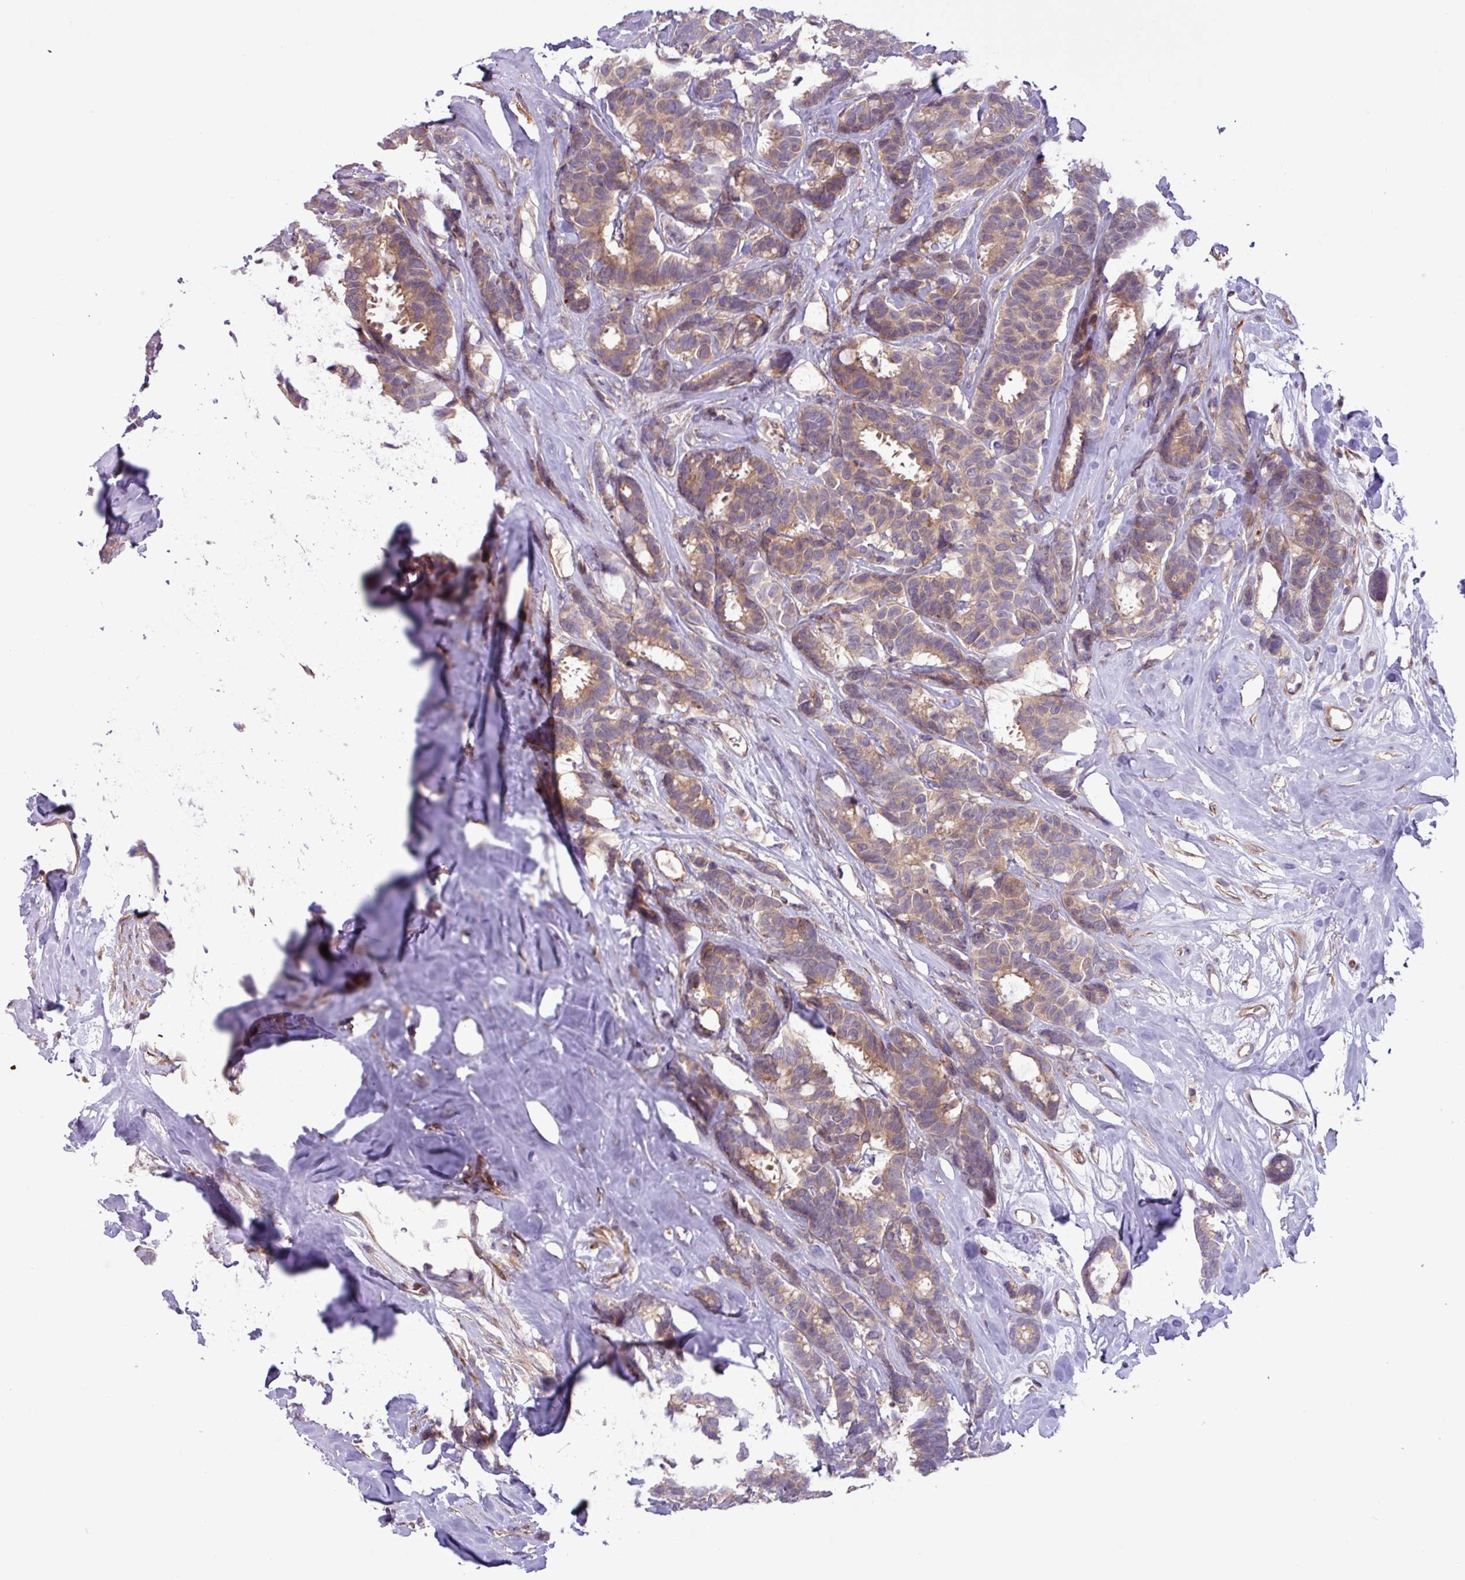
{"staining": {"intensity": "moderate", "quantity": ">75%", "location": "cytoplasmic/membranous"}, "tissue": "breast cancer", "cell_type": "Tumor cells", "image_type": "cancer", "snomed": [{"axis": "morphology", "description": "Duct carcinoma"}, {"axis": "topography", "description": "Breast"}], "caption": "Immunohistochemistry (IHC) staining of infiltrating ductal carcinoma (breast), which shows medium levels of moderate cytoplasmic/membranous positivity in approximately >75% of tumor cells indicating moderate cytoplasmic/membranous protein positivity. The staining was performed using DAB (brown) for protein detection and nuclei were counterstained in hematoxylin (blue).", "gene": "CNTRL", "patient": {"sex": "female", "age": 87}}